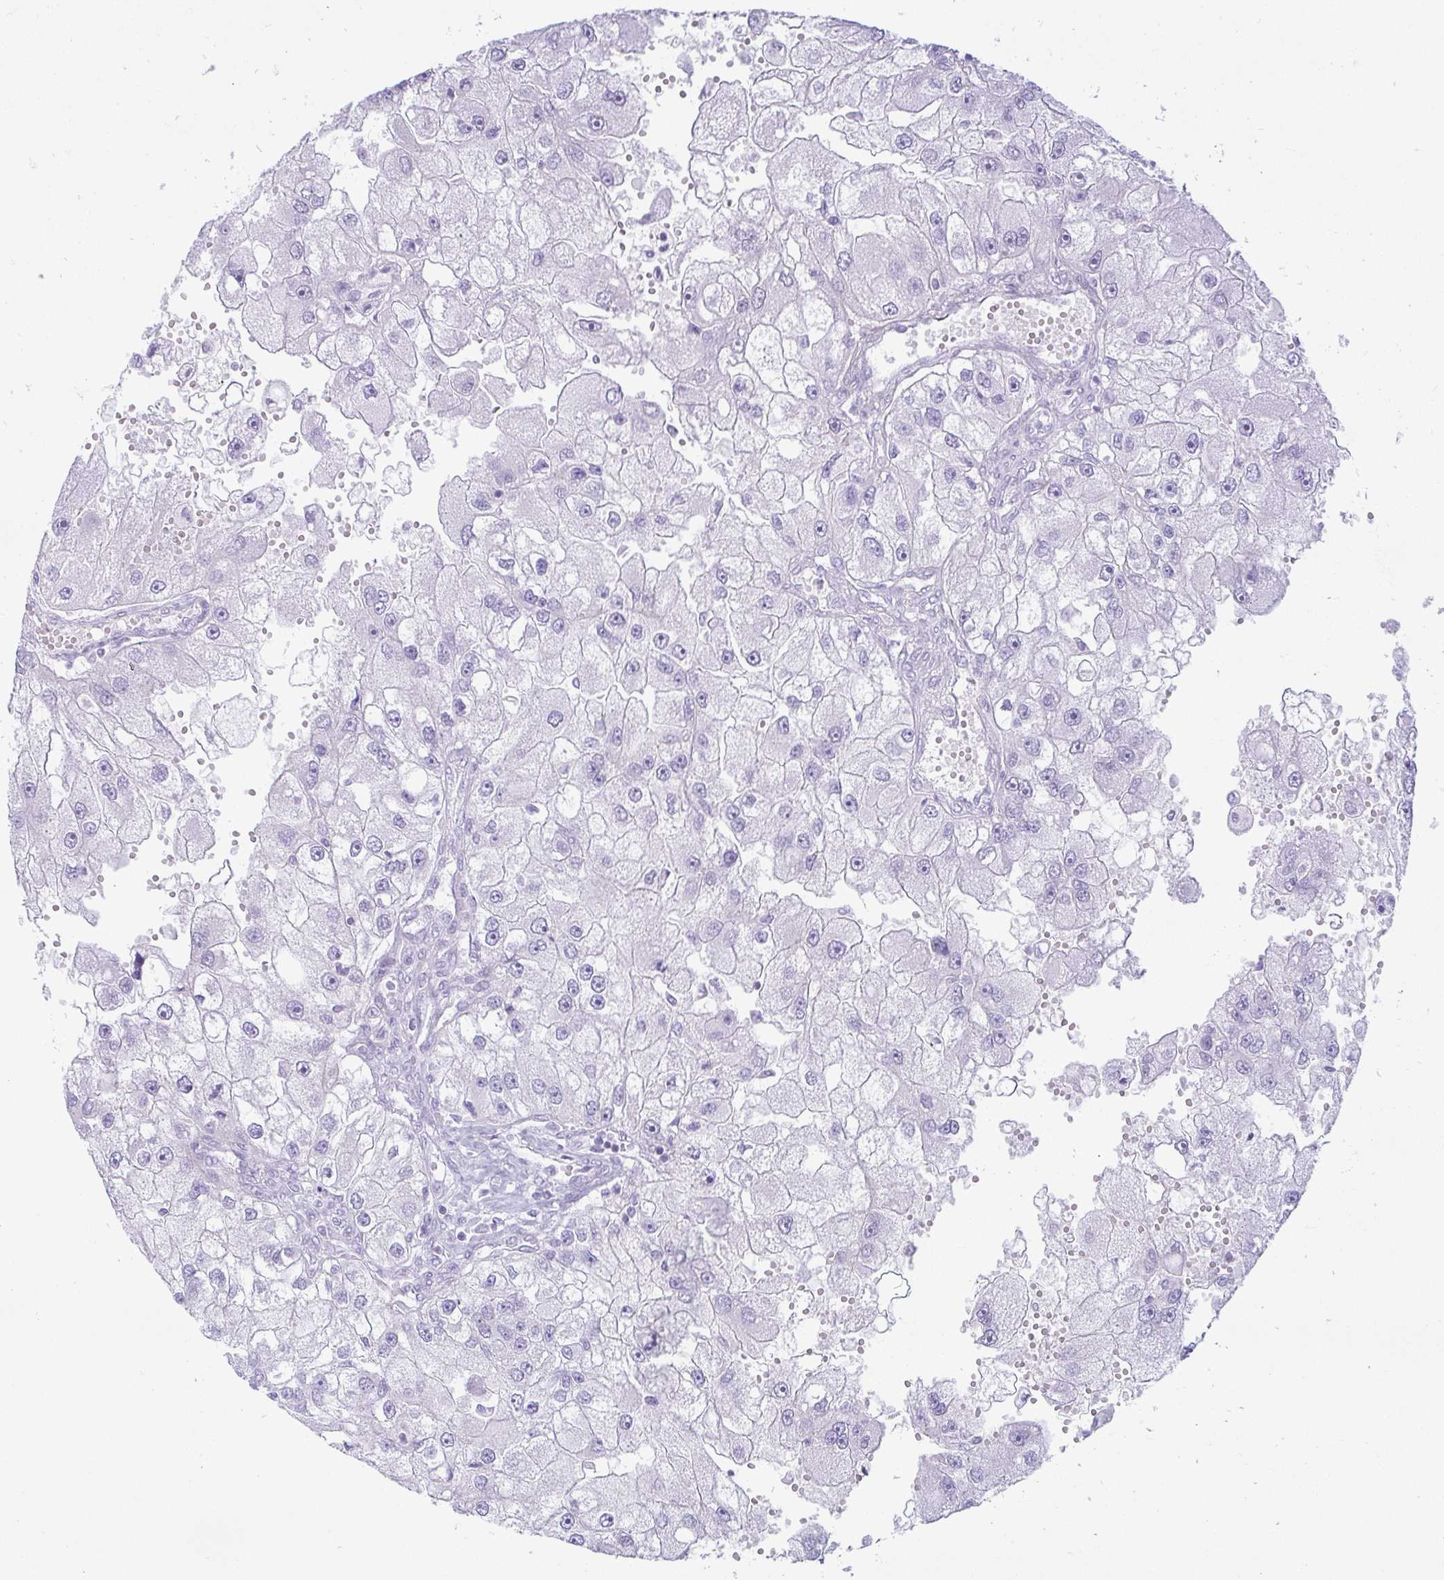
{"staining": {"intensity": "negative", "quantity": "none", "location": "none"}, "tissue": "renal cancer", "cell_type": "Tumor cells", "image_type": "cancer", "snomed": [{"axis": "morphology", "description": "Adenocarcinoma, NOS"}, {"axis": "topography", "description": "Kidney"}], "caption": "DAB (3,3'-diaminobenzidine) immunohistochemical staining of human adenocarcinoma (renal) exhibits no significant staining in tumor cells.", "gene": "CDRT15", "patient": {"sex": "male", "age": 63}}